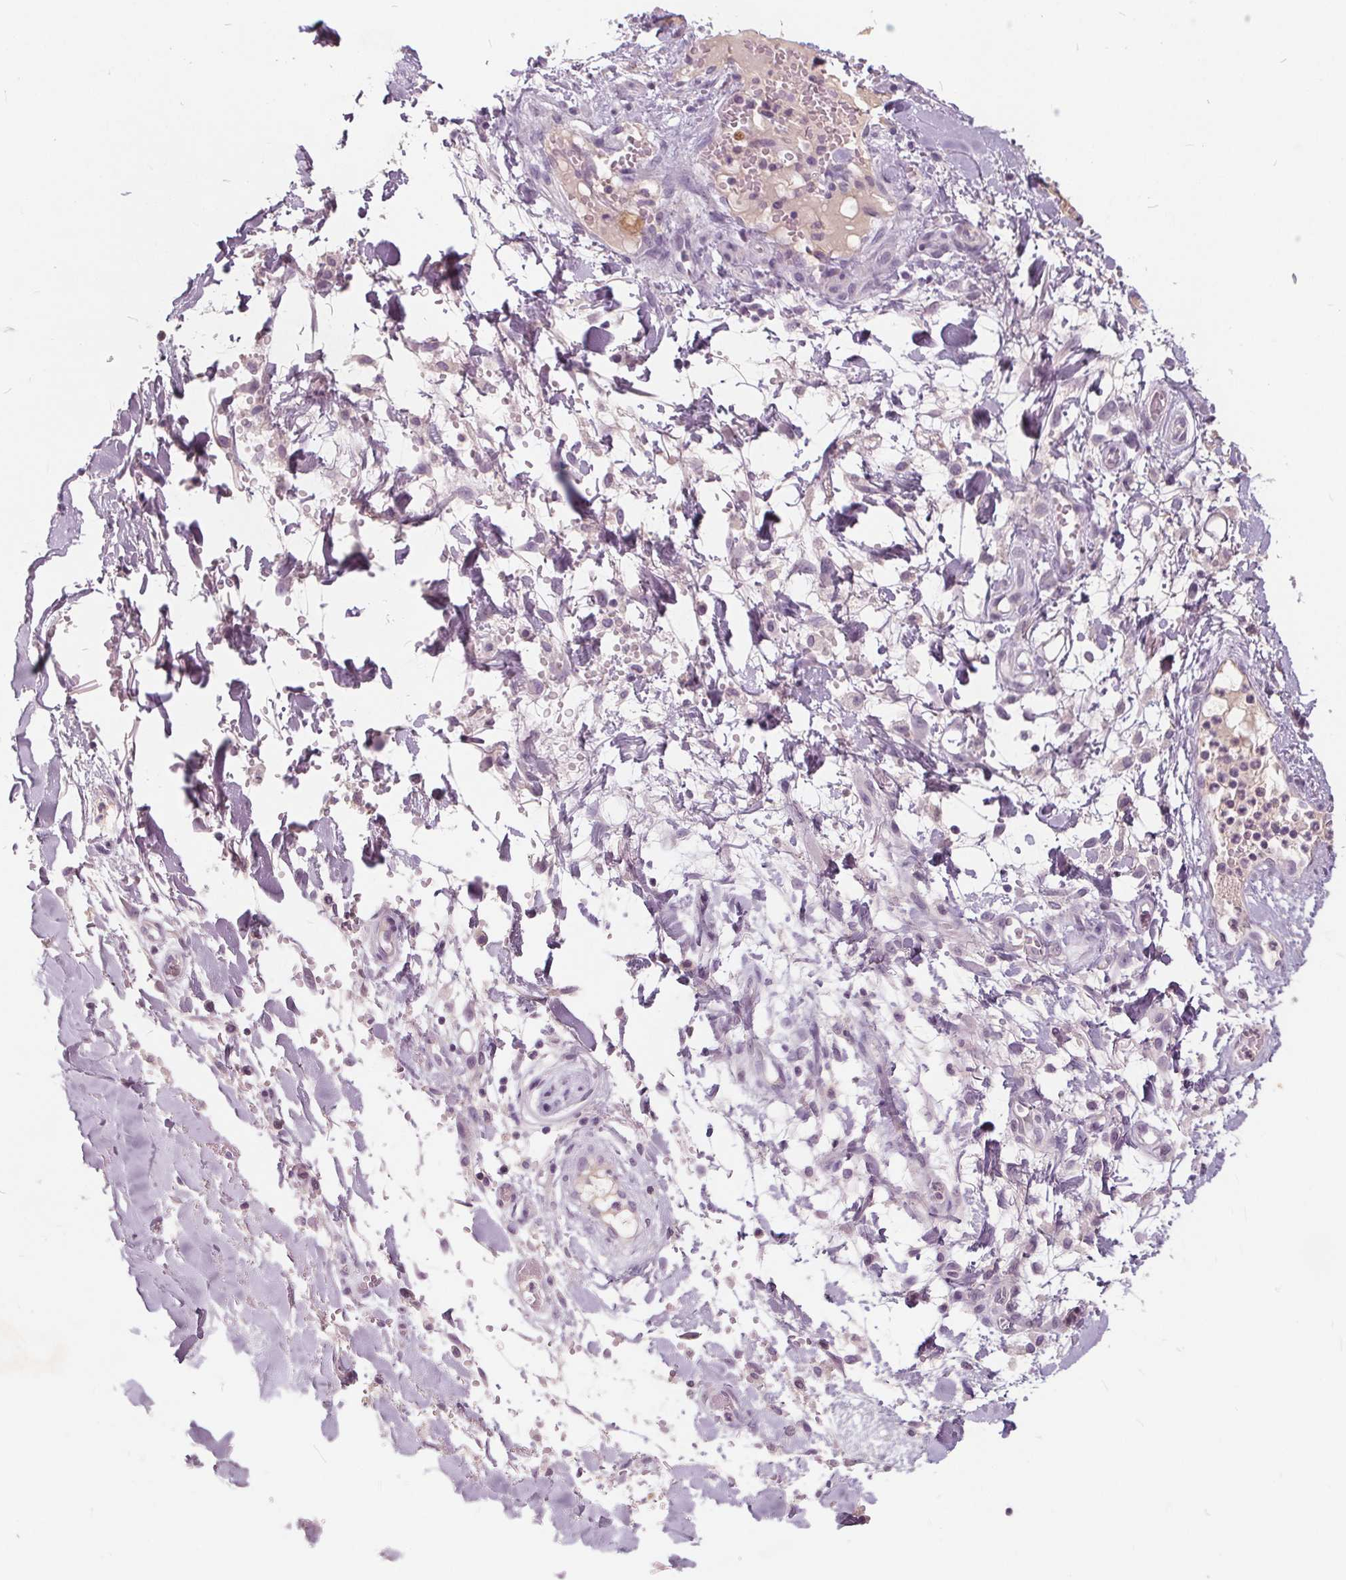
{"staining": {"intensity": "moderate", "quantity": "<25%", "location": "cytoplasmic/membranous"}, "tissue": "adipose tissue", "cell_type": "Adipocytes", "image_type": "normal", "snomed": [{"axis": "morphology", "description": "Normal tissue, NOS"}, {"axis": "topography", "description": "Cartilage tissue"}, {"axis": "topography", "description": "Nasopharynx"}, {"axis": "topography", "description": "Thyroid gland"}], "caption": "DAB immunohistochemical staining of benign human adipose tissue exhibits moderate cytoplasmic/membranous protein staining in about <25% of adipocytes. (DAB (3,3'-diaminobenzidine) = brown stain, brightfield microscopy at high magnification).", "gene": "PLA2G2E", "patient": {"sex": "male", "age": 63}}